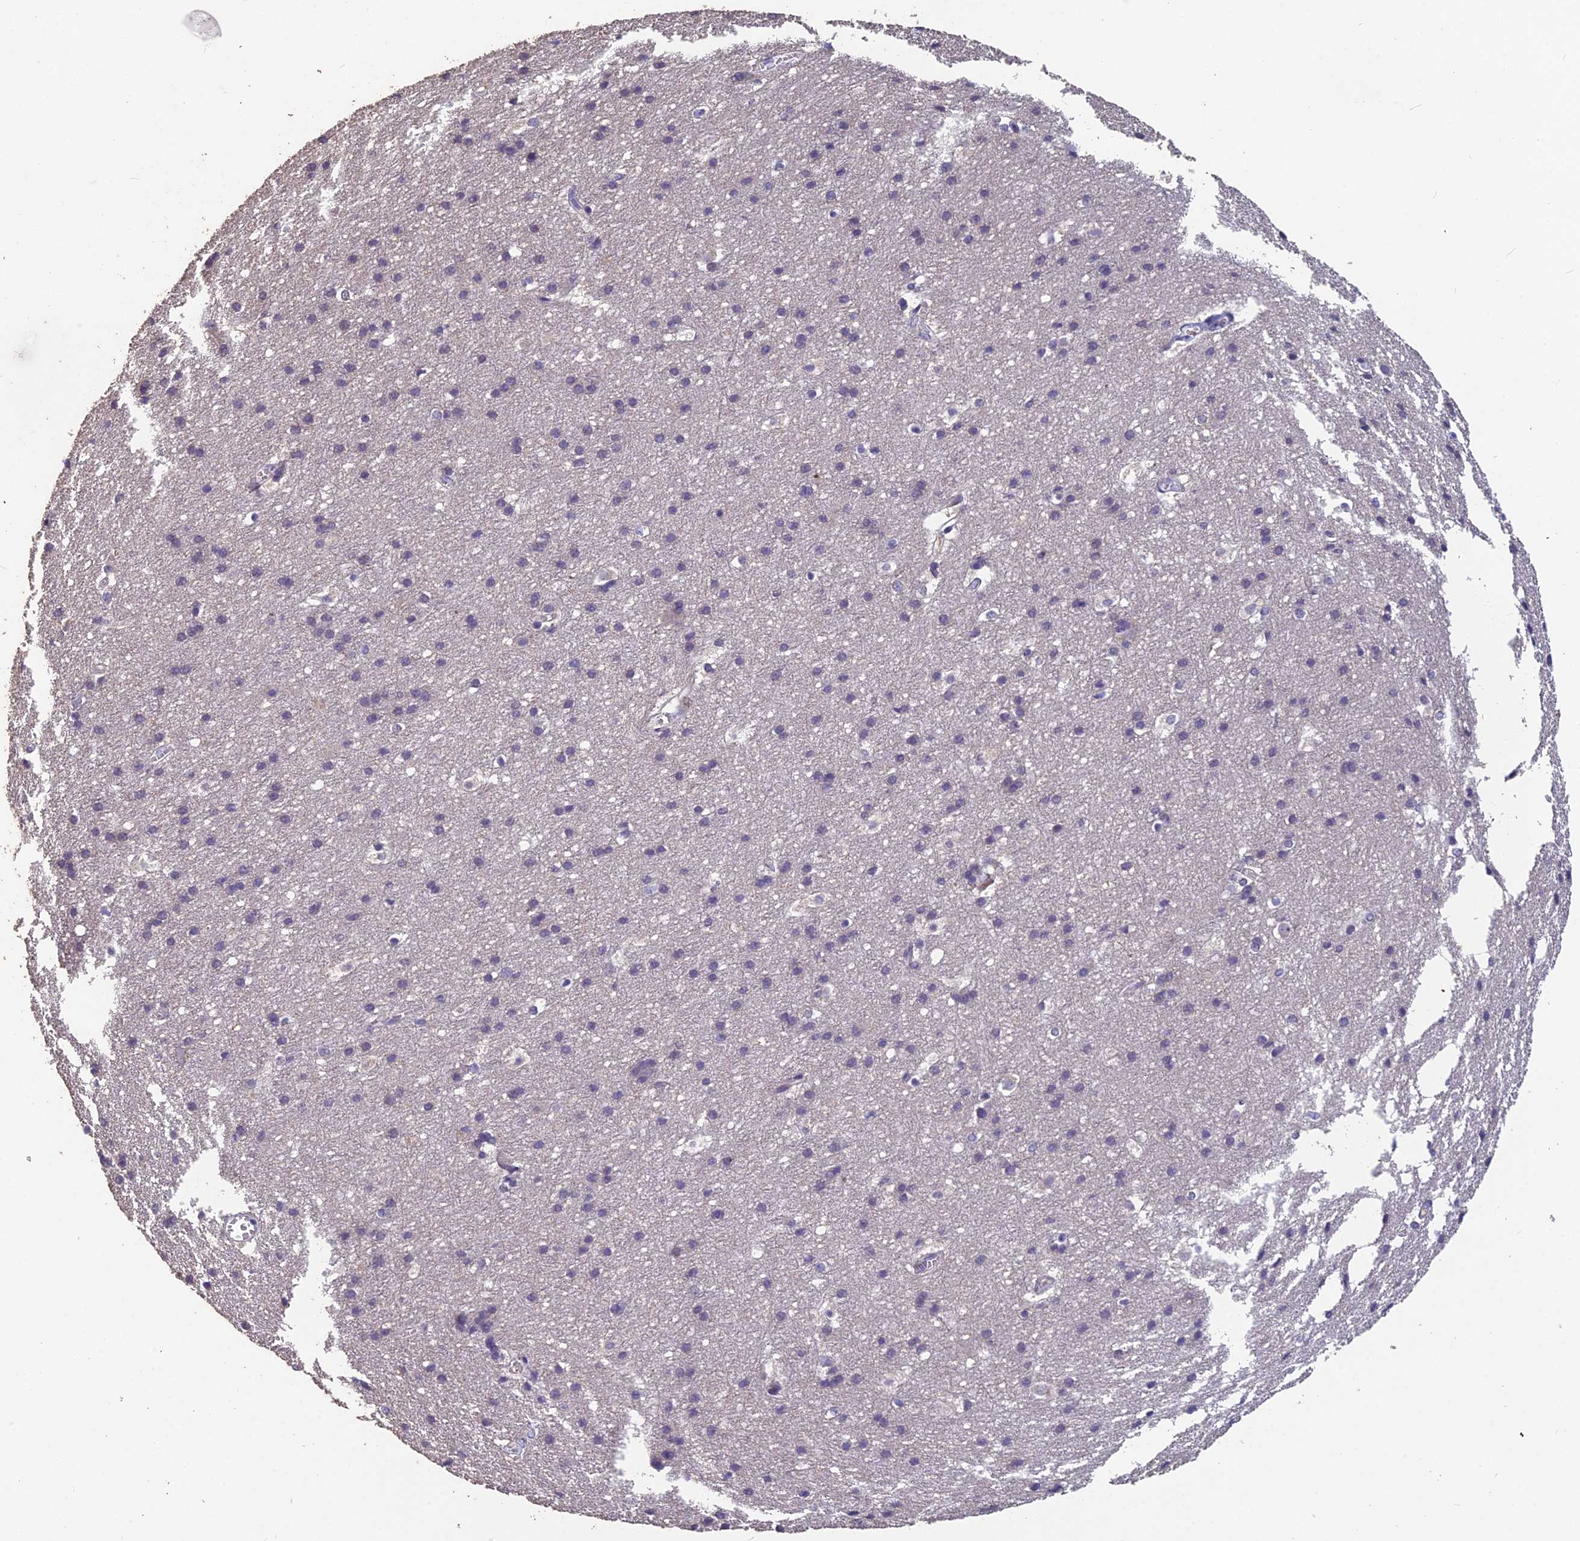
{"staining": {"intensity": "negative", "quantity": "none", "location": "none"}, "tissue": "cerebral cortex", "cell_type": "Endothelial cells", "image_type": "normal", "snomed": [{"axis": "morphology", "description": "Normal tissue, NOS"}, {"axis": "topography", "description": "Cerebral cortex"}], "caption": "Immunohistochemistry of normal human cerebral cortex shows no expression in endothelial cells.", "gene": "CEACAM16", "patient": {"sex": "male", "age": 54}}